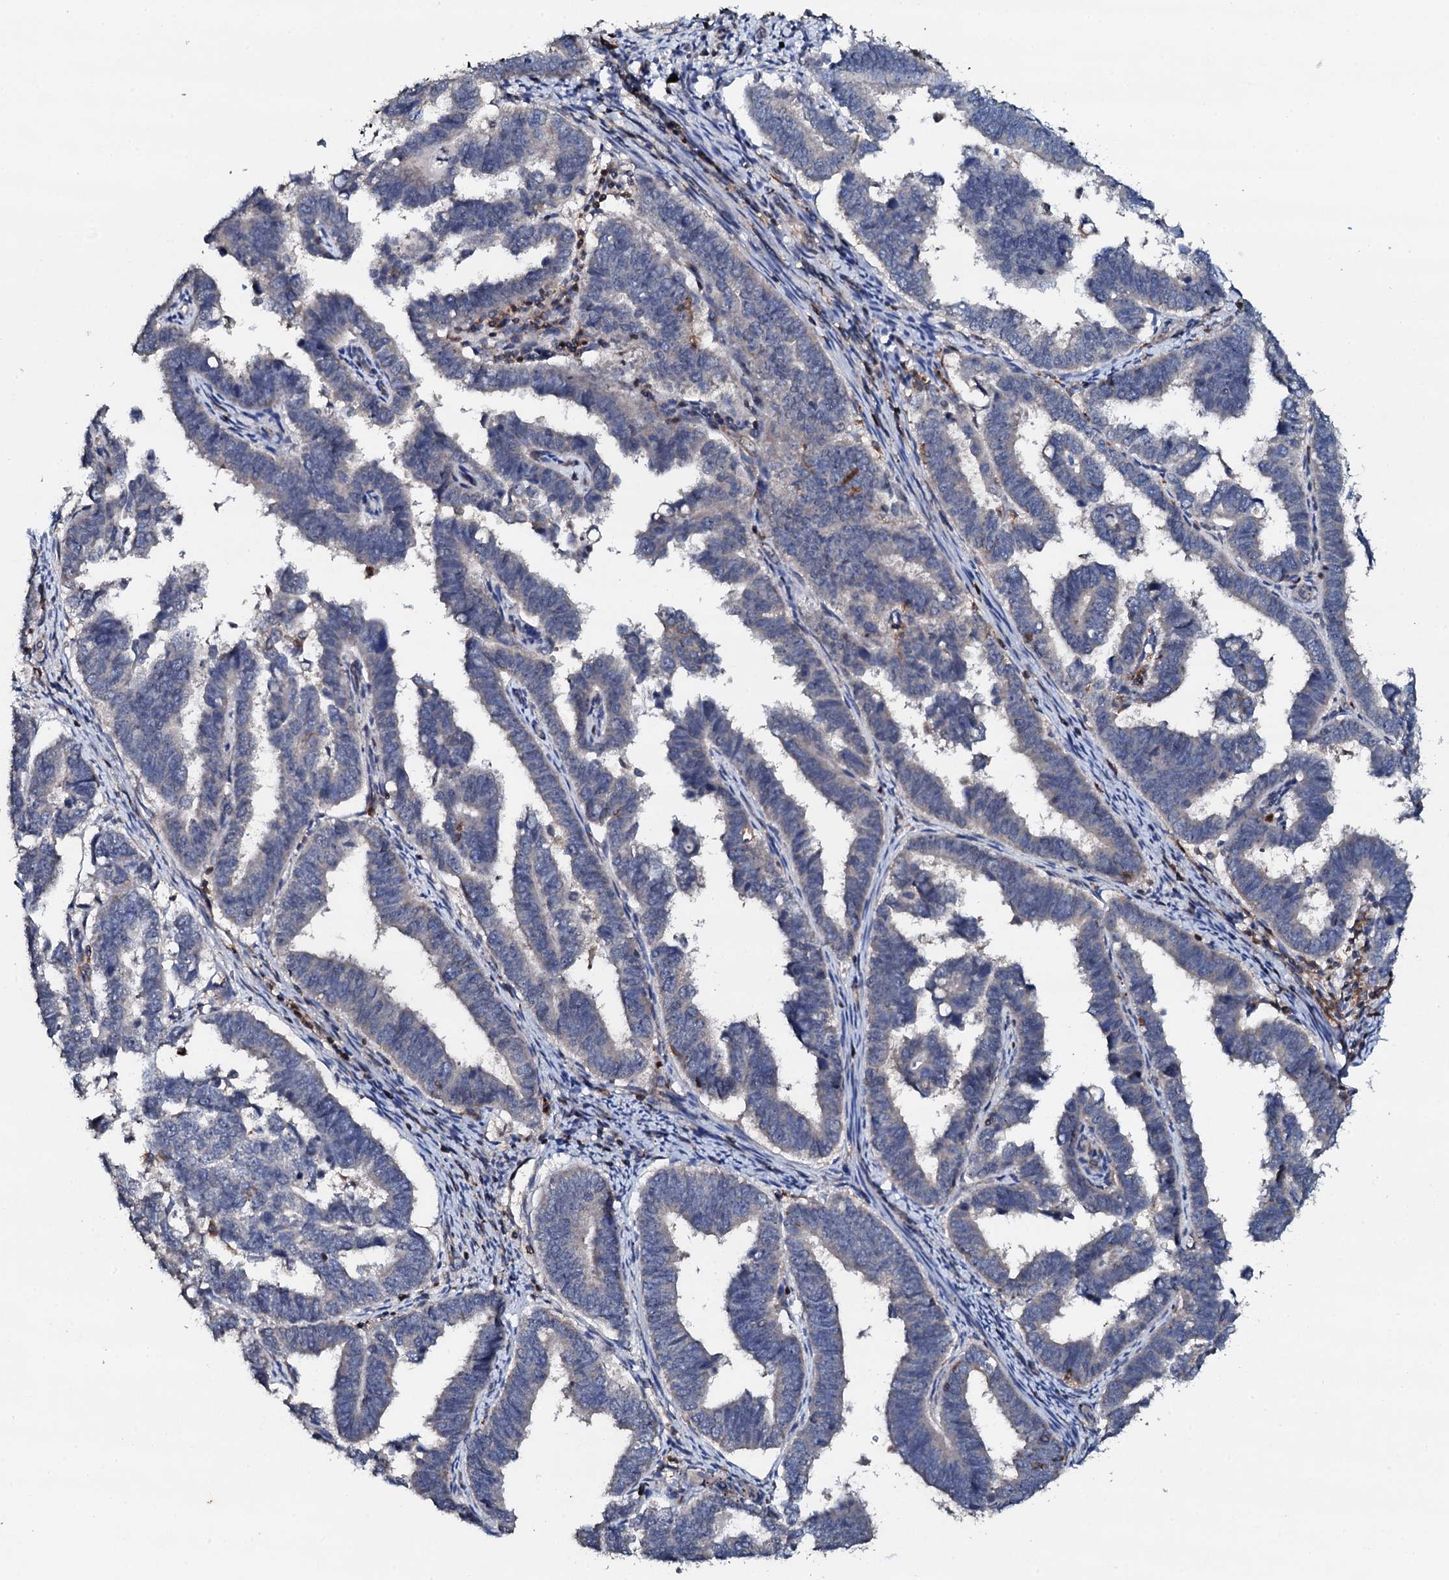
{"staining": {"intensity": "negative", "quantity": "none", "location": "none"}, "tissue": "endometrial cancer", "cell_type": "Tumor cells", "image_type": "cancer", "snomed": [{"axis": "morphology", "description": "Adenocarcinoma, NOS"}, {"axis": "topography", "description": "Endometrium"}], "caption": "IHC micrograph of neoplastic tissue: human endometrial adenocarcinoma stained with DAB (3,3'-diaminobenzidine) demonstrates no significant protein positivity in tumor cells. (Brightfield microscopy of DAB (3,3'-diaminobenzidine) immunohistochemistry (IHC) at high magnification).", "gene": "GRK2", "patient": {"sex": "female", "age": 75}}